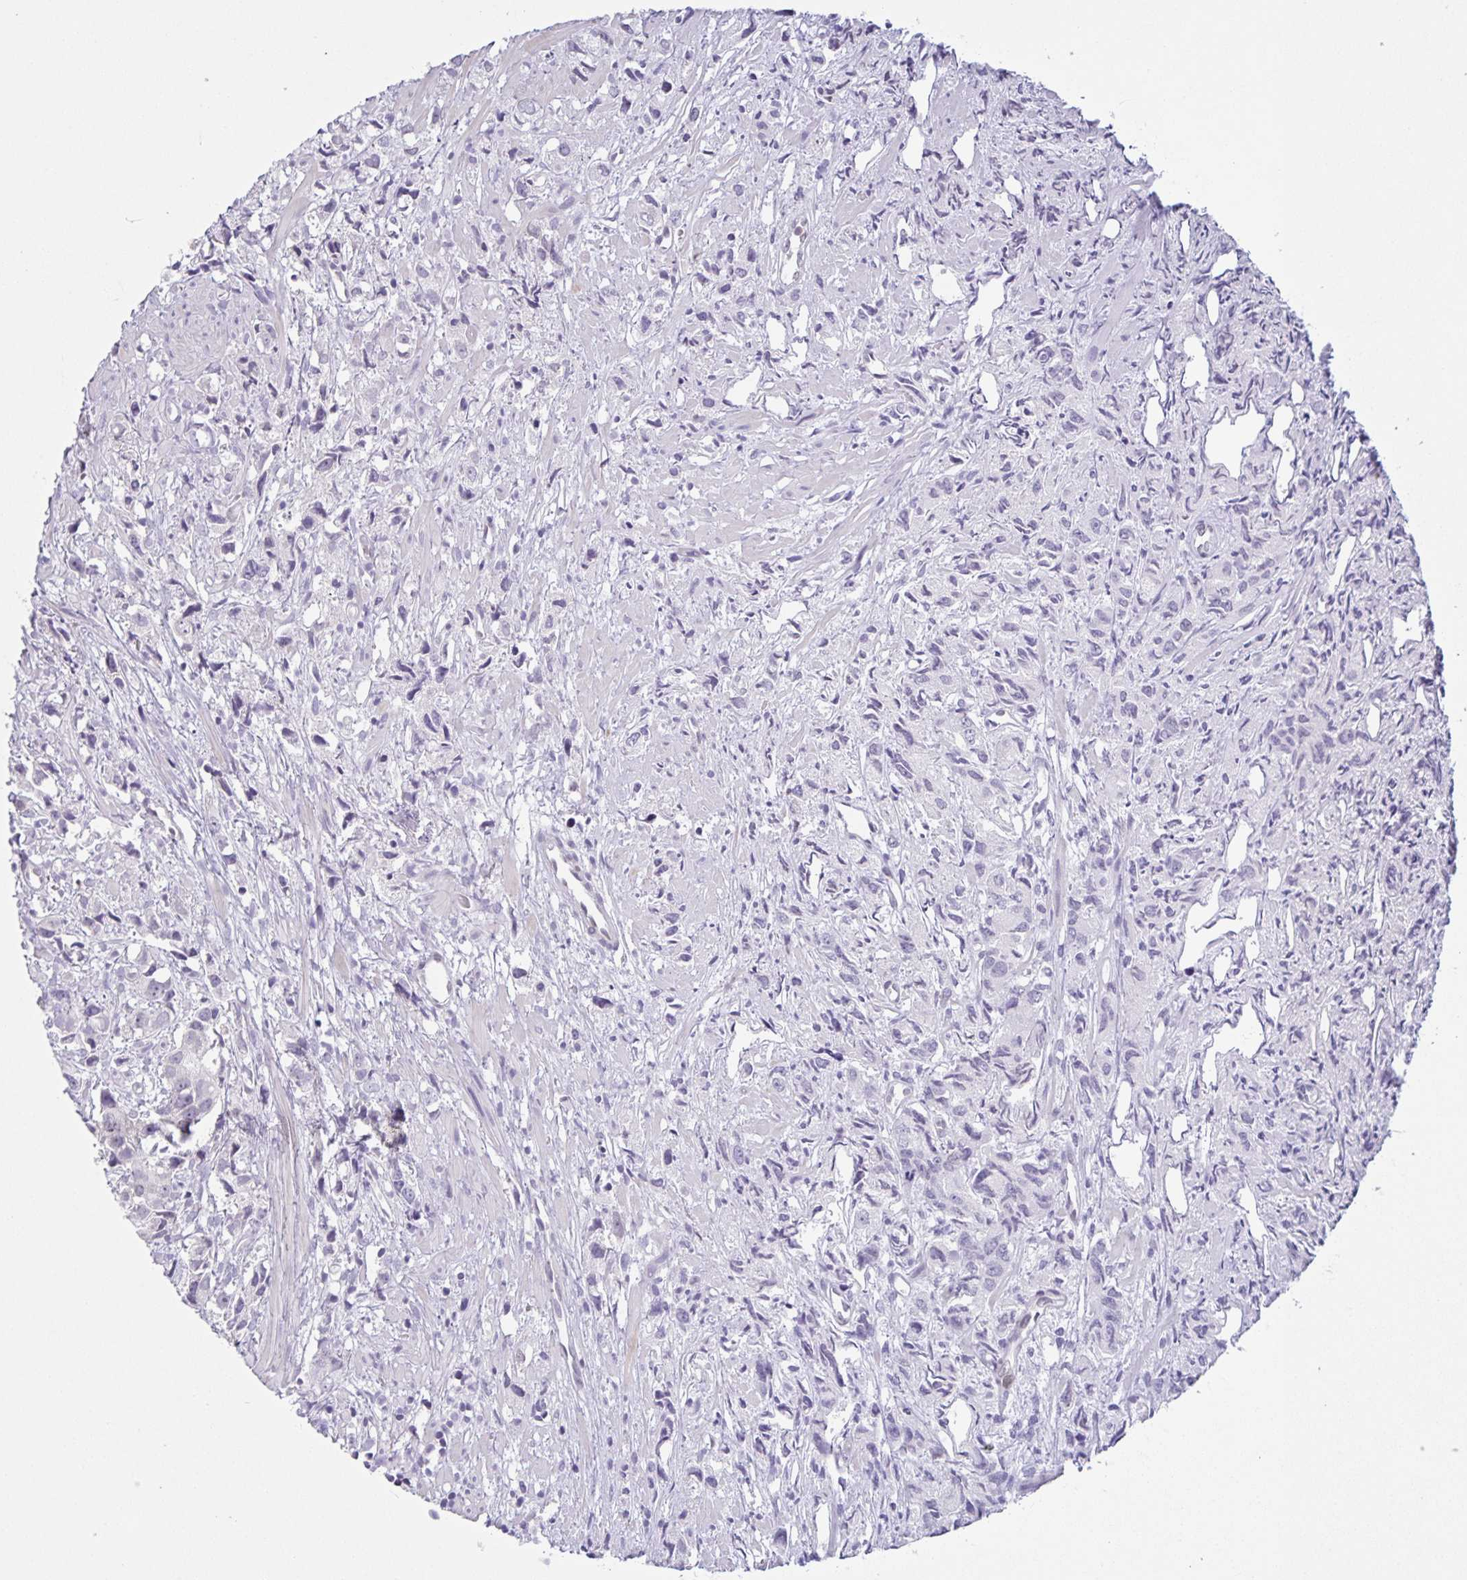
{"staining": {"intensity": "negative", "quantity": "none", "location": "none"}, "tissue": "prostate cancer", "cell_type": "Tumor cells", "image_type": "cancer", "snomed": [{"axis": "morphology", "description": "Adenocarcinoma, High grade"}, {"axis": "topography", "description": "Prostate"}], "caption": "Immunohistochemistry of human prostate cancer (adenocarcinoma (high-grade)) reveals no positivity in tumor cells.", "gene": "SYNE2", "patient": {"sex": "male", "age": 58}}